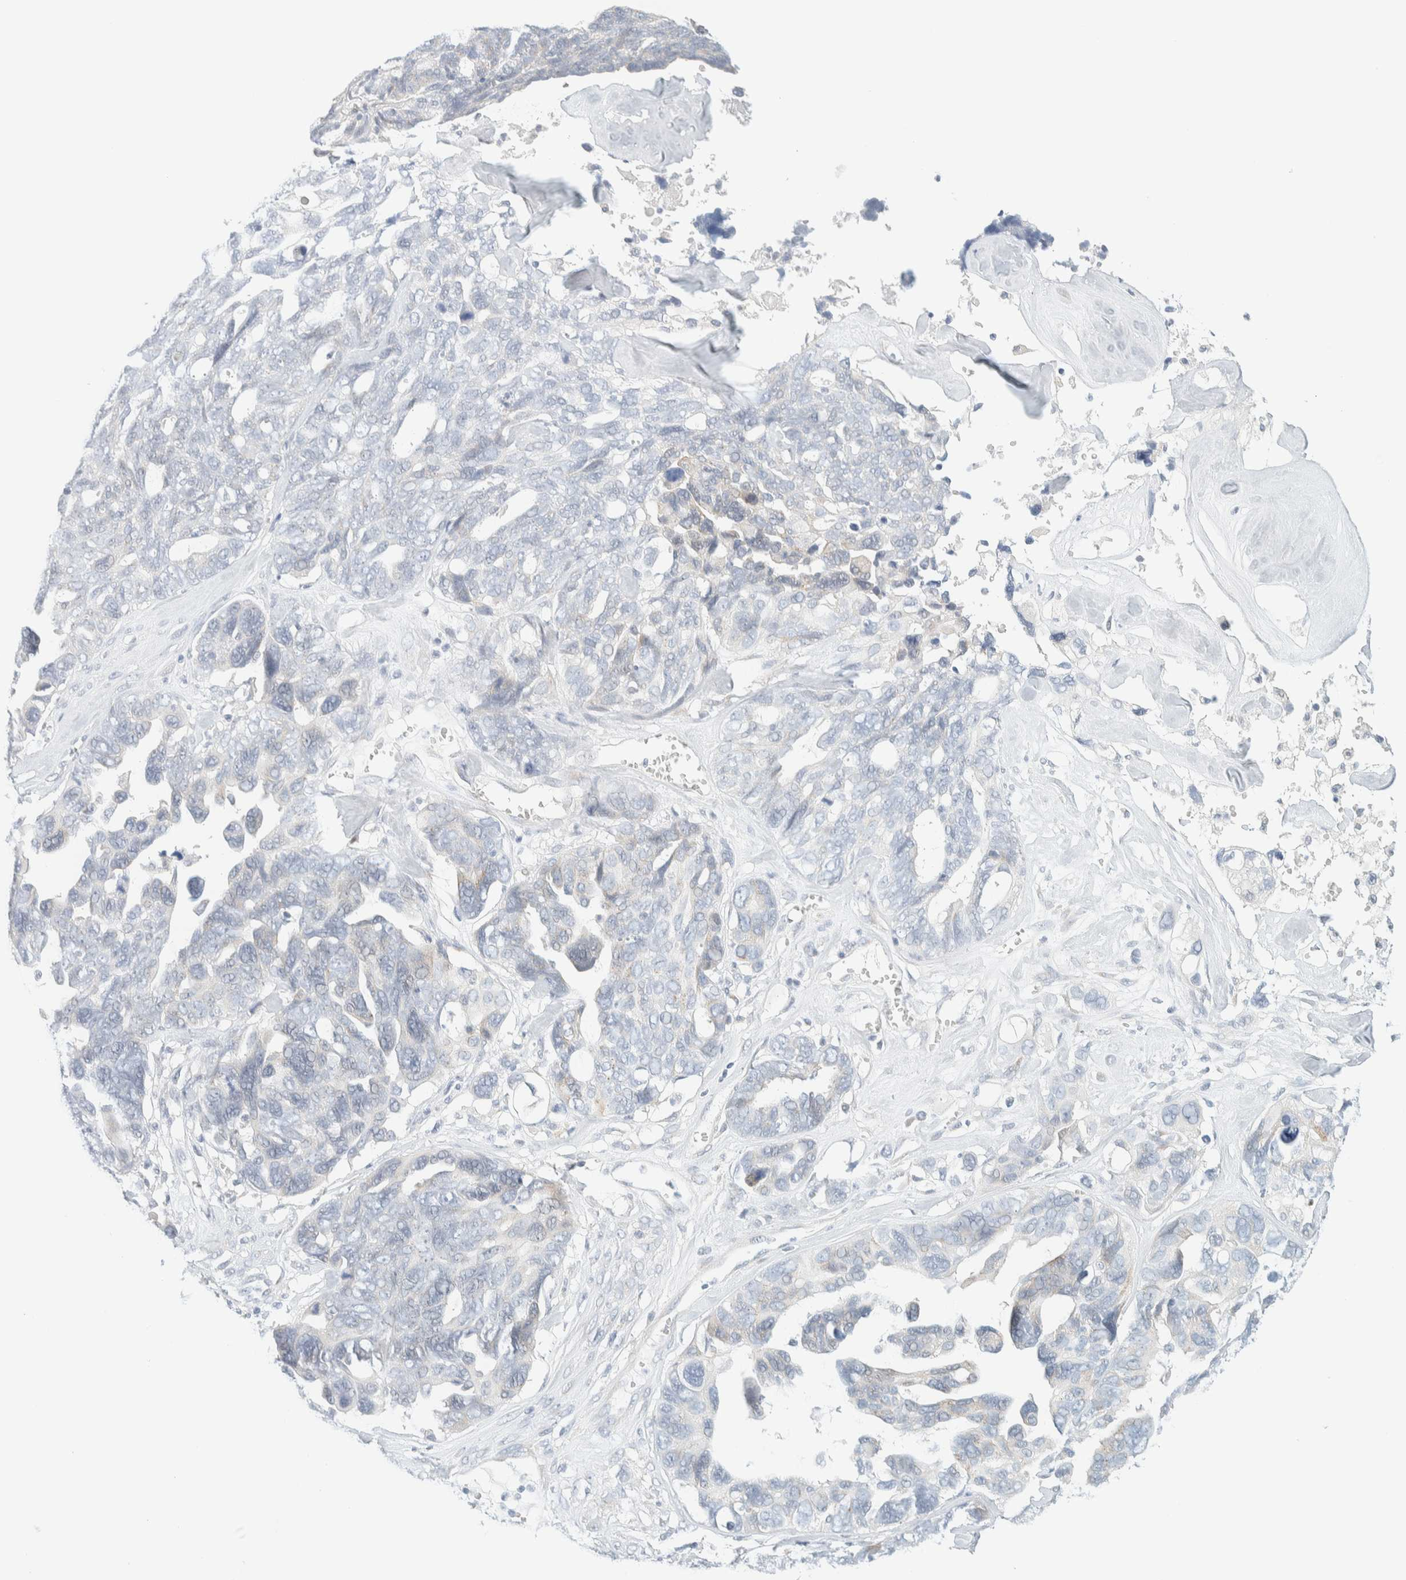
{"staining": {"intensity": "negative", "quantity": "none", "location": "none"}, "tissue": "ovarian cancer", "cell_type": "Tumor cells", "image_type": "cancer", "snomed": [{"axis": "morphology", "description": "Cystadenocarcinoma, serous, NOS"}, {"axis": "topography", "description": "Ovary"}], "caption": "Immunohistochemistry image of ovarian serous cystadenocarcinoma stained for a protein (brown), which demonstrates no positivity in tumor cells.", "gene": "SPNS3", "patient": {"sex": "female", "age": 79}}